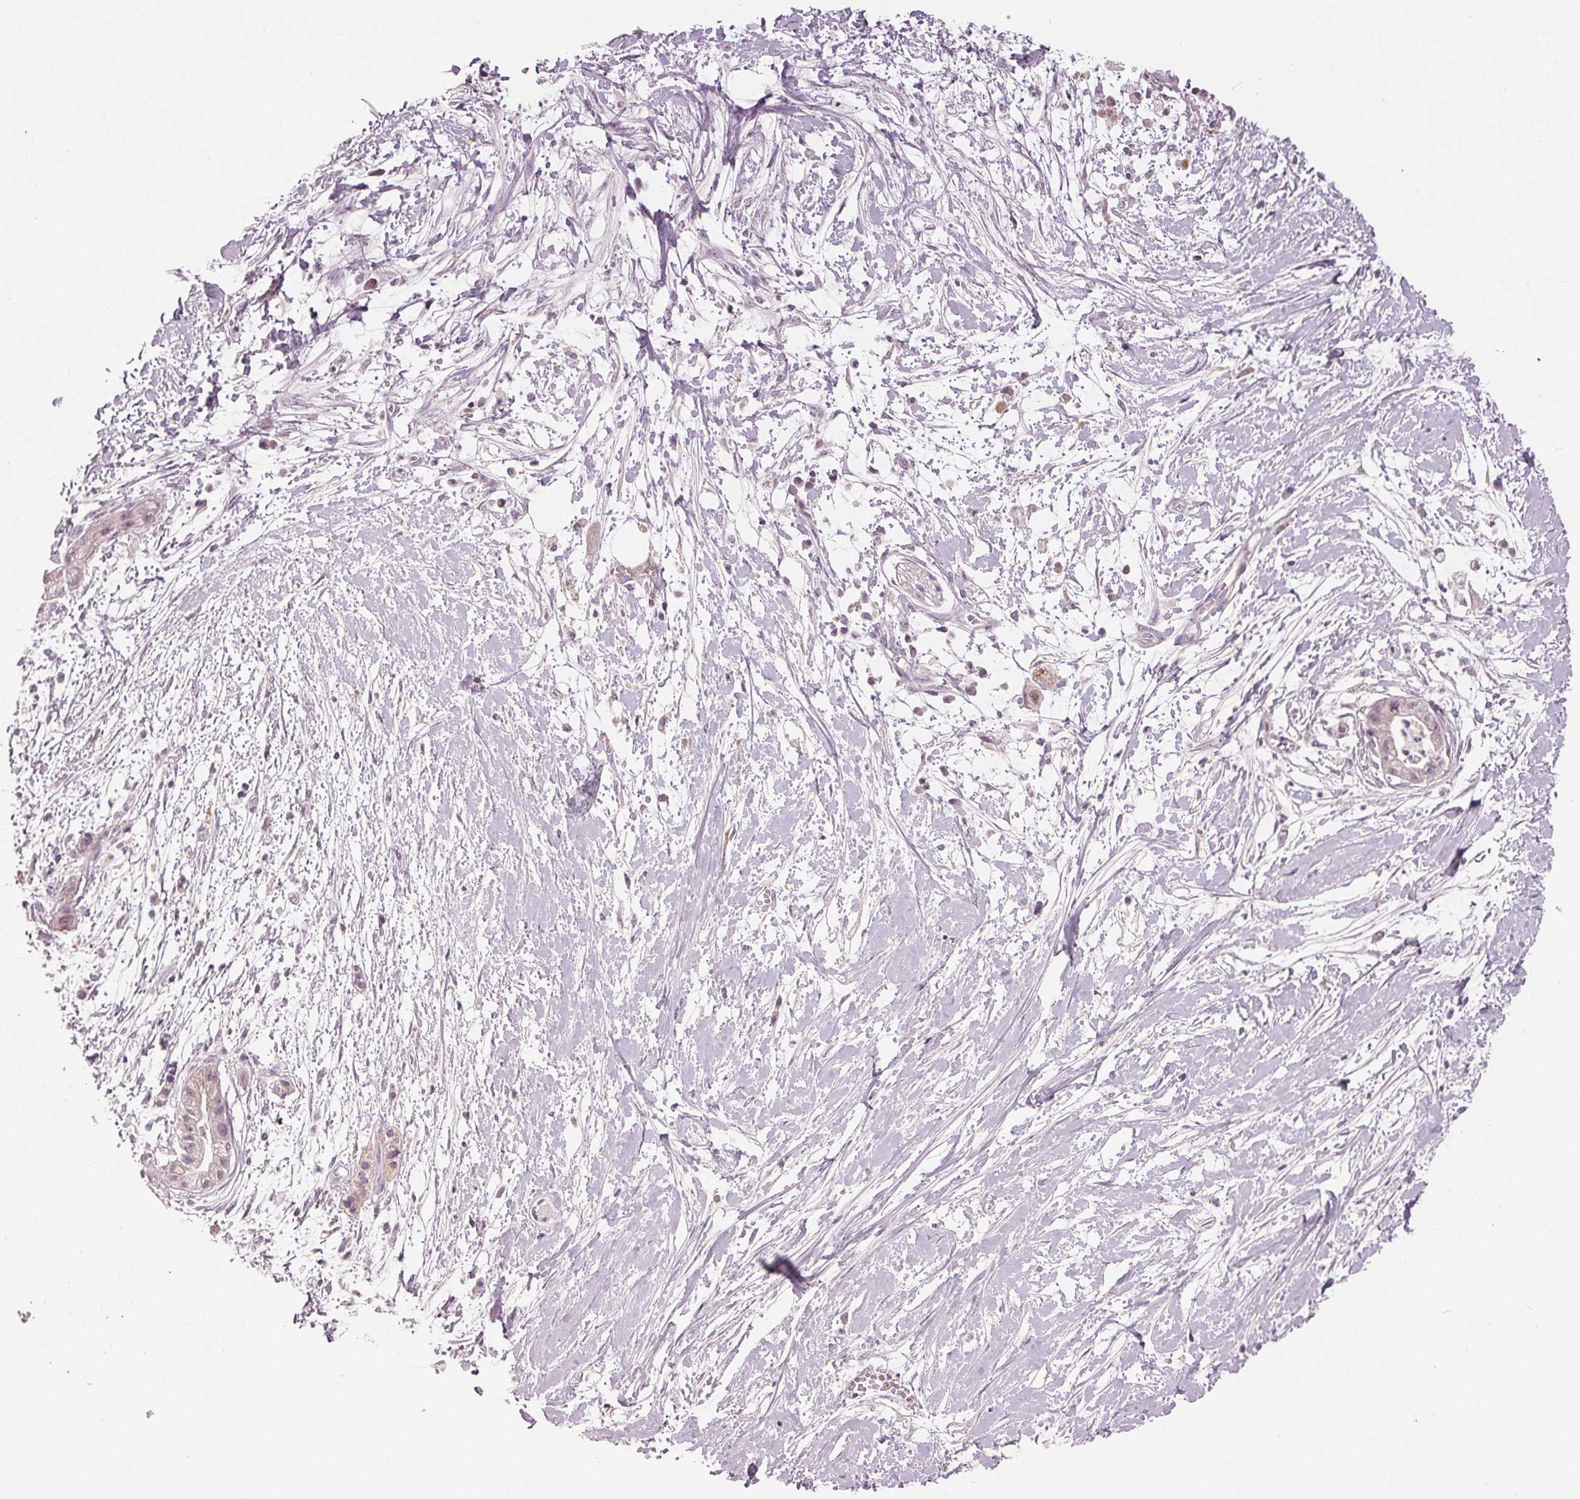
{"staining": {"intensity": "negative", "quantity": "none", "location": "none"}, "tissue": "pancreatic cancer", "cell_type": "Tumor cells", "image_type": "cancer", "snomed": [{"axis": "morphology", "description": "Normal tissue, NOS"}, {"axis": "morphology", "description": "Adenocarcinoma, NOS"}, {"axis": "topography", "description": "Lymph node"}, {"axis": "topography", "description": "Pancreas"}], "caption": "An IHC photomicrograph of pancreatic adenocarcinoma is shown. There is no staining in tumor cells of pancreatic adenocarcinoma.", "gene": "ZNF605", "patient": {"sex": "female", "age": 58}}